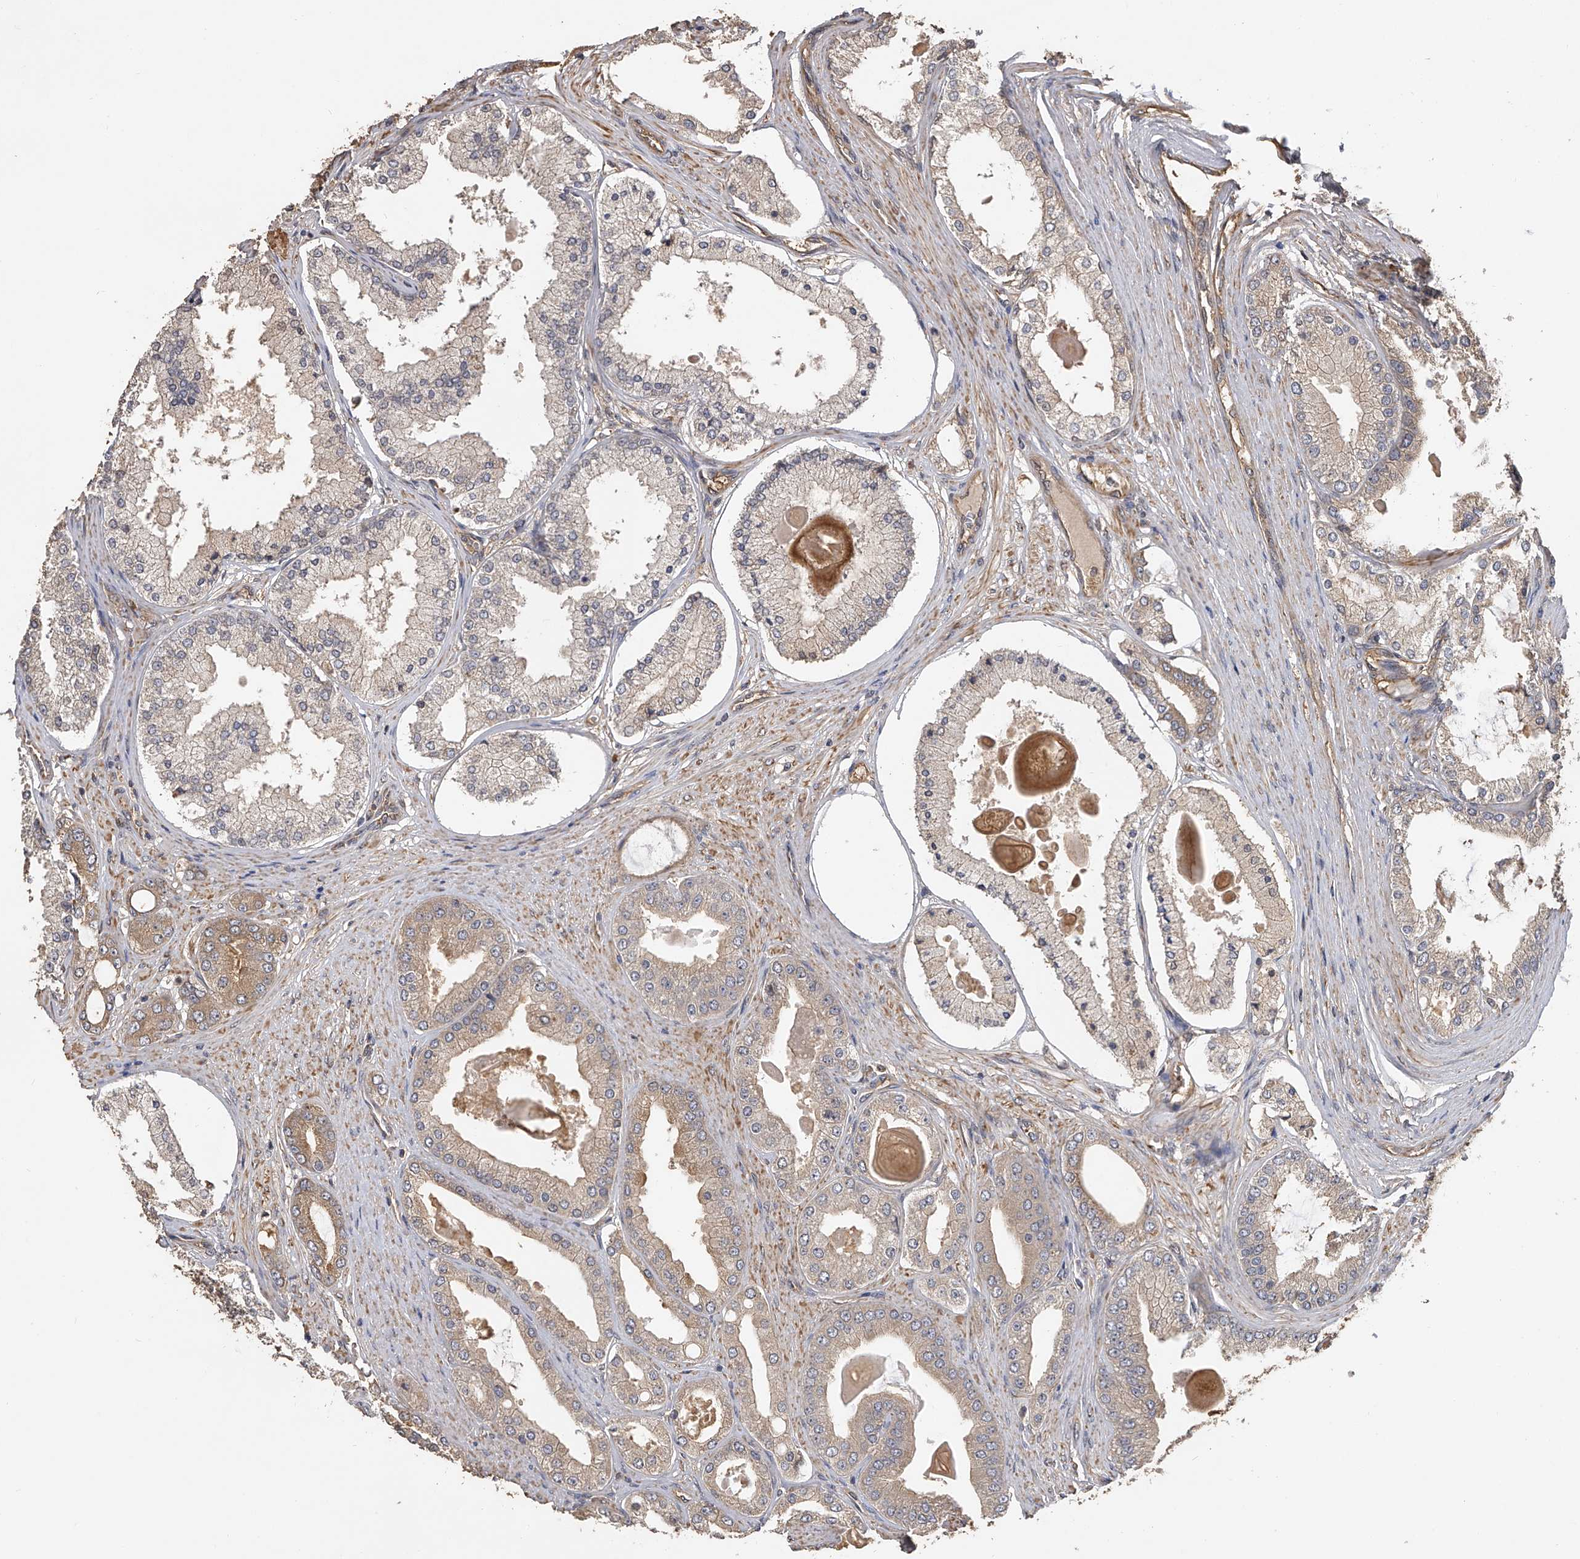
{"staining": {"intensity": "moderate", "quantity": ">75%", "location": "cytoplasmic/membranous"}, "tissue": "prostate cancer", "cell_type": "Tumor cells", "image_type": "cancer", "snomed": [{"axis": "morphology", "description": "Adenocarcinoma, High grade"}, {"axis": "topography", "description": "Prostate"}], "caption": "Protein analysis of prostate adenocarcinoma (high-grade) tissue shows moderate cytoplasmic/membranous staining in about >75% of tumor cells.", "gene": "PTPRA", "patient": {"sex": "male", "age": 60}}